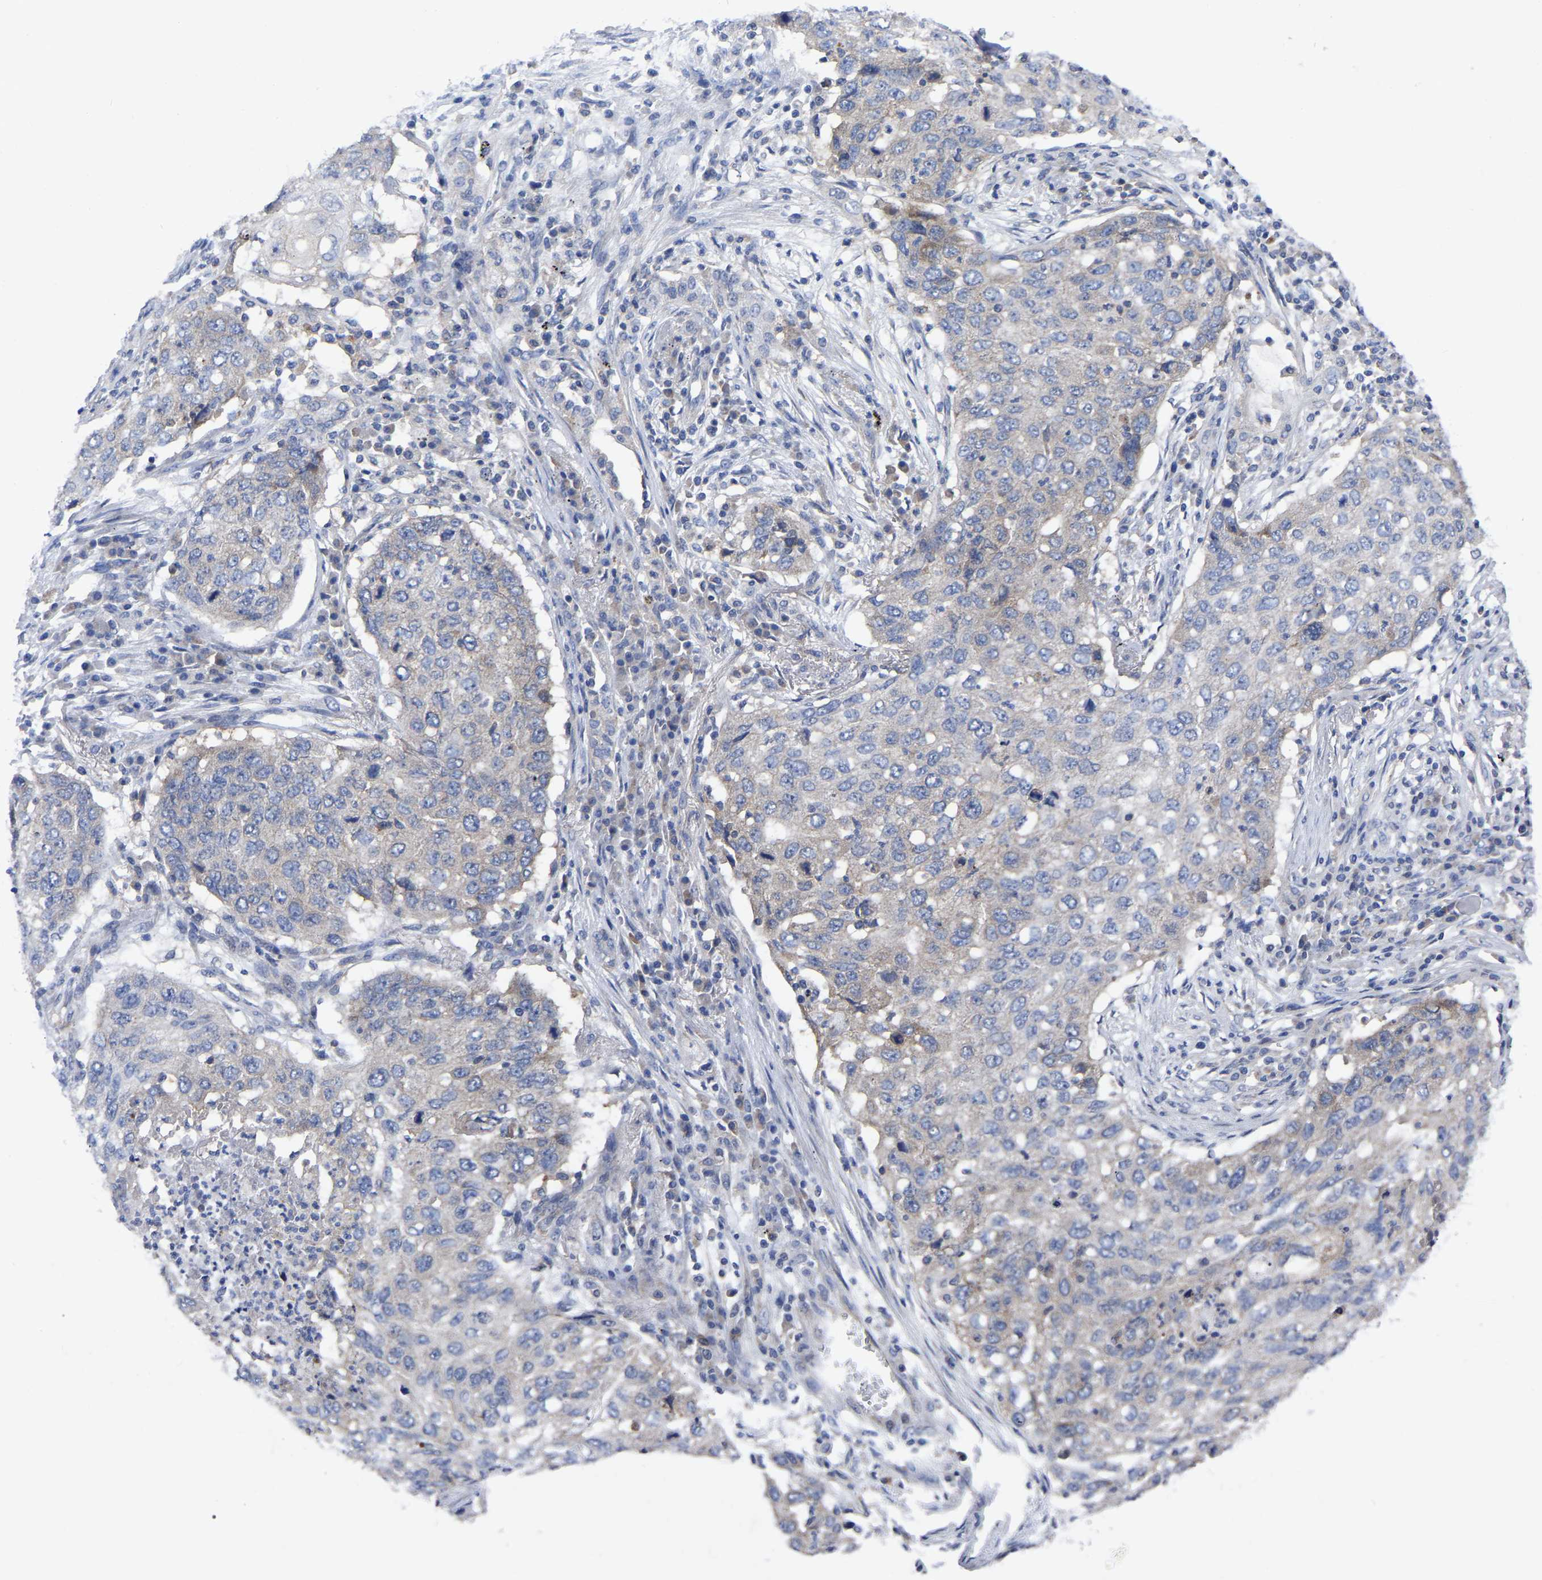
{"staining": {"intensity": "negative", "quantity": "none", "location": "none"}, "tissue": "lung cancer", "cell_type": "Tumor cells", "image_type": "cancer", "snomed": [{"axis": "morphology", "description": "Squamous cell carcinoma, NOS"}, {"axis": "topography", "description": "Lung"}], "caption": "This is a photomicrograph of immunohistochemistry staining of lung cancer (squamous cell carcinoma), which shows no staining in tumor cells.", "gene": "TCP1", "patient": {"sex": "female", "age": 63}}